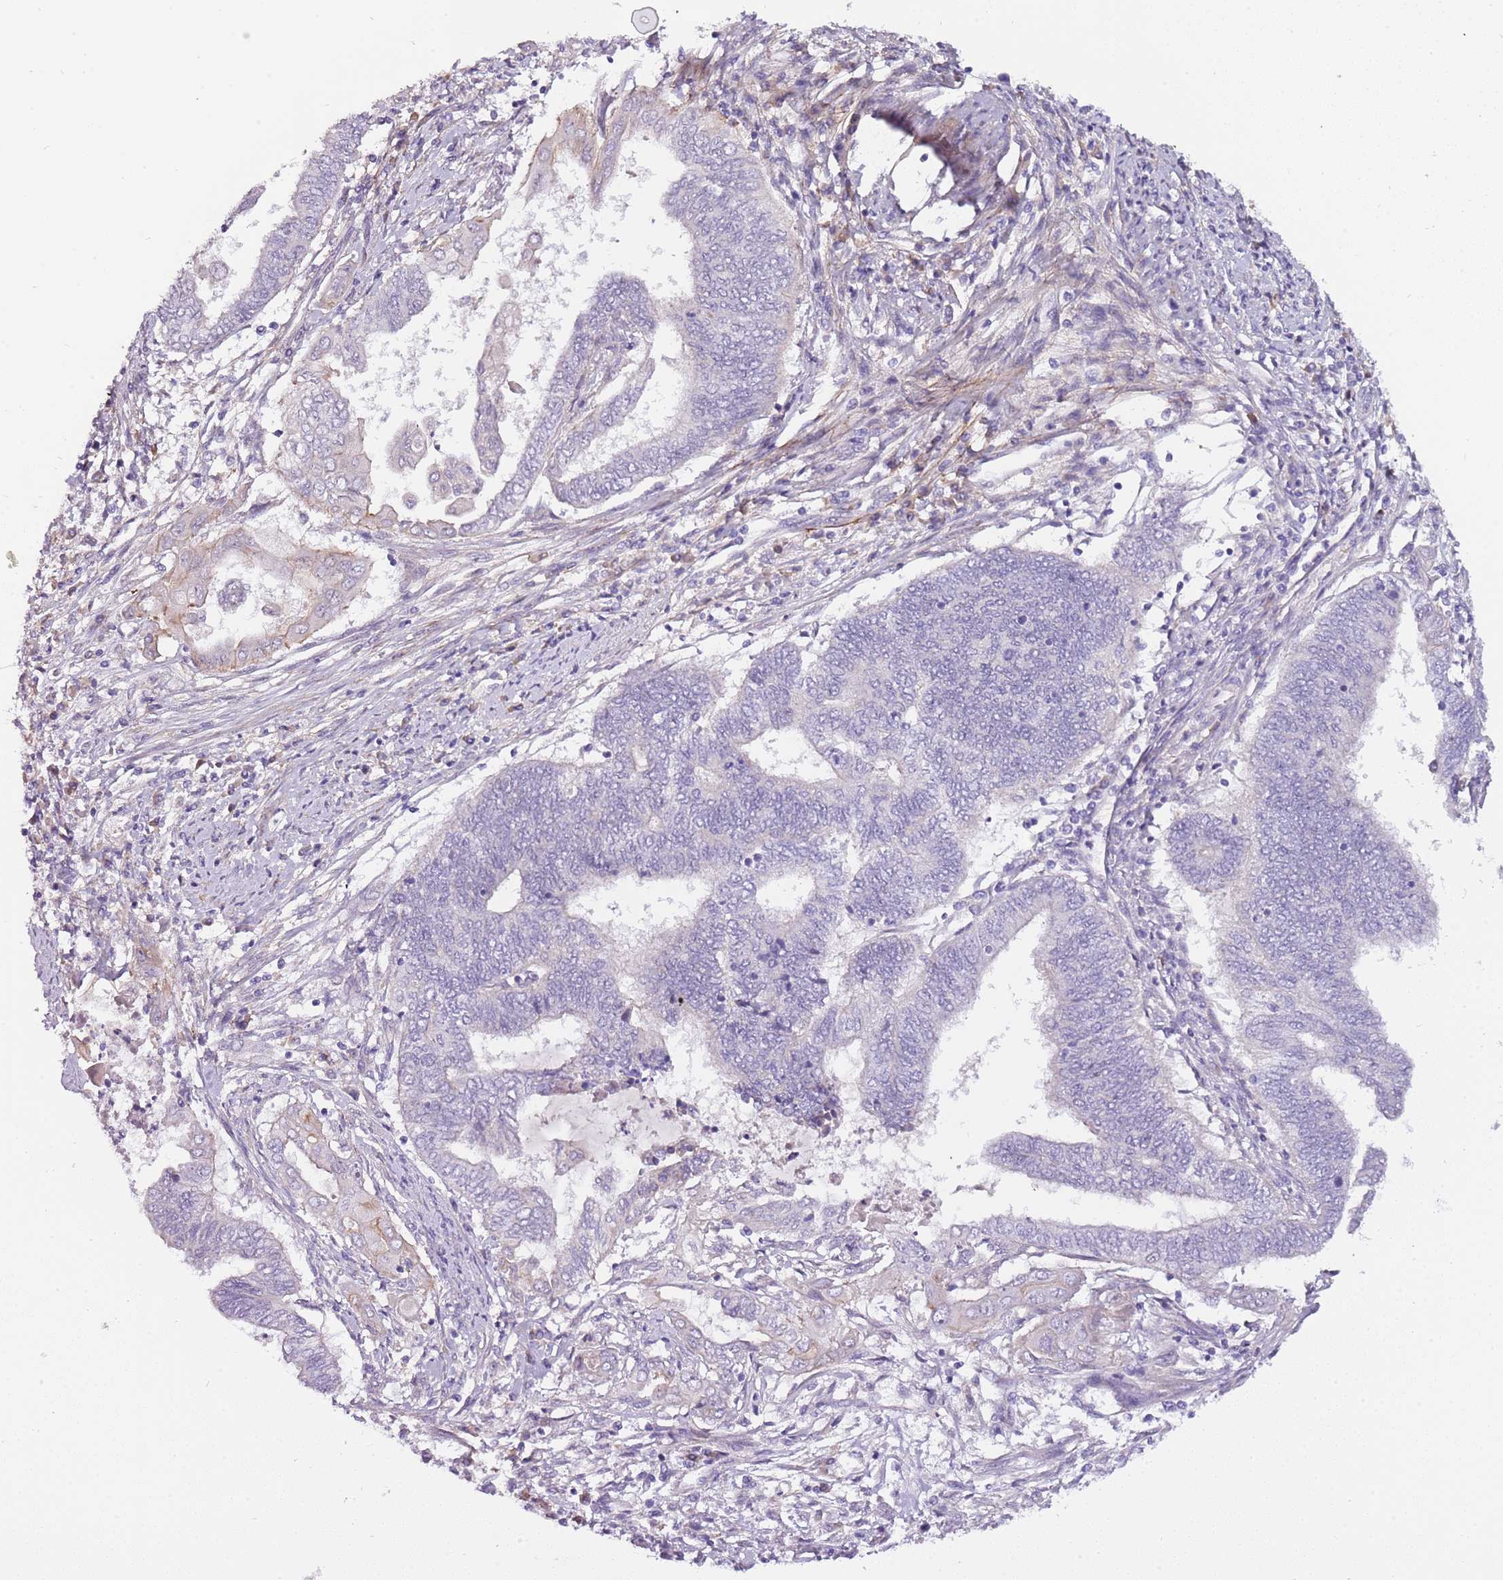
{"staining": {"intensity": "negative", "quantity": "none", "location": "none"}, "tissue": "endometrial cancer", "cell_type": "Tumor cells", "image_type": "cancer", "snomed": [{"axis": "morphology", "description": "Adenocarcinoma, NOS"}, {"axis": "topography", "description": "Uterus"}, {"axis": "topography", "description": "Endometrium"}], "caption": "Immunohistochemical staining of endometrial adenocarcinoma displays no significant staining in tumor cells.", "gene": "NKX2-3", "patient": {"sex": "female", "age": 70}}